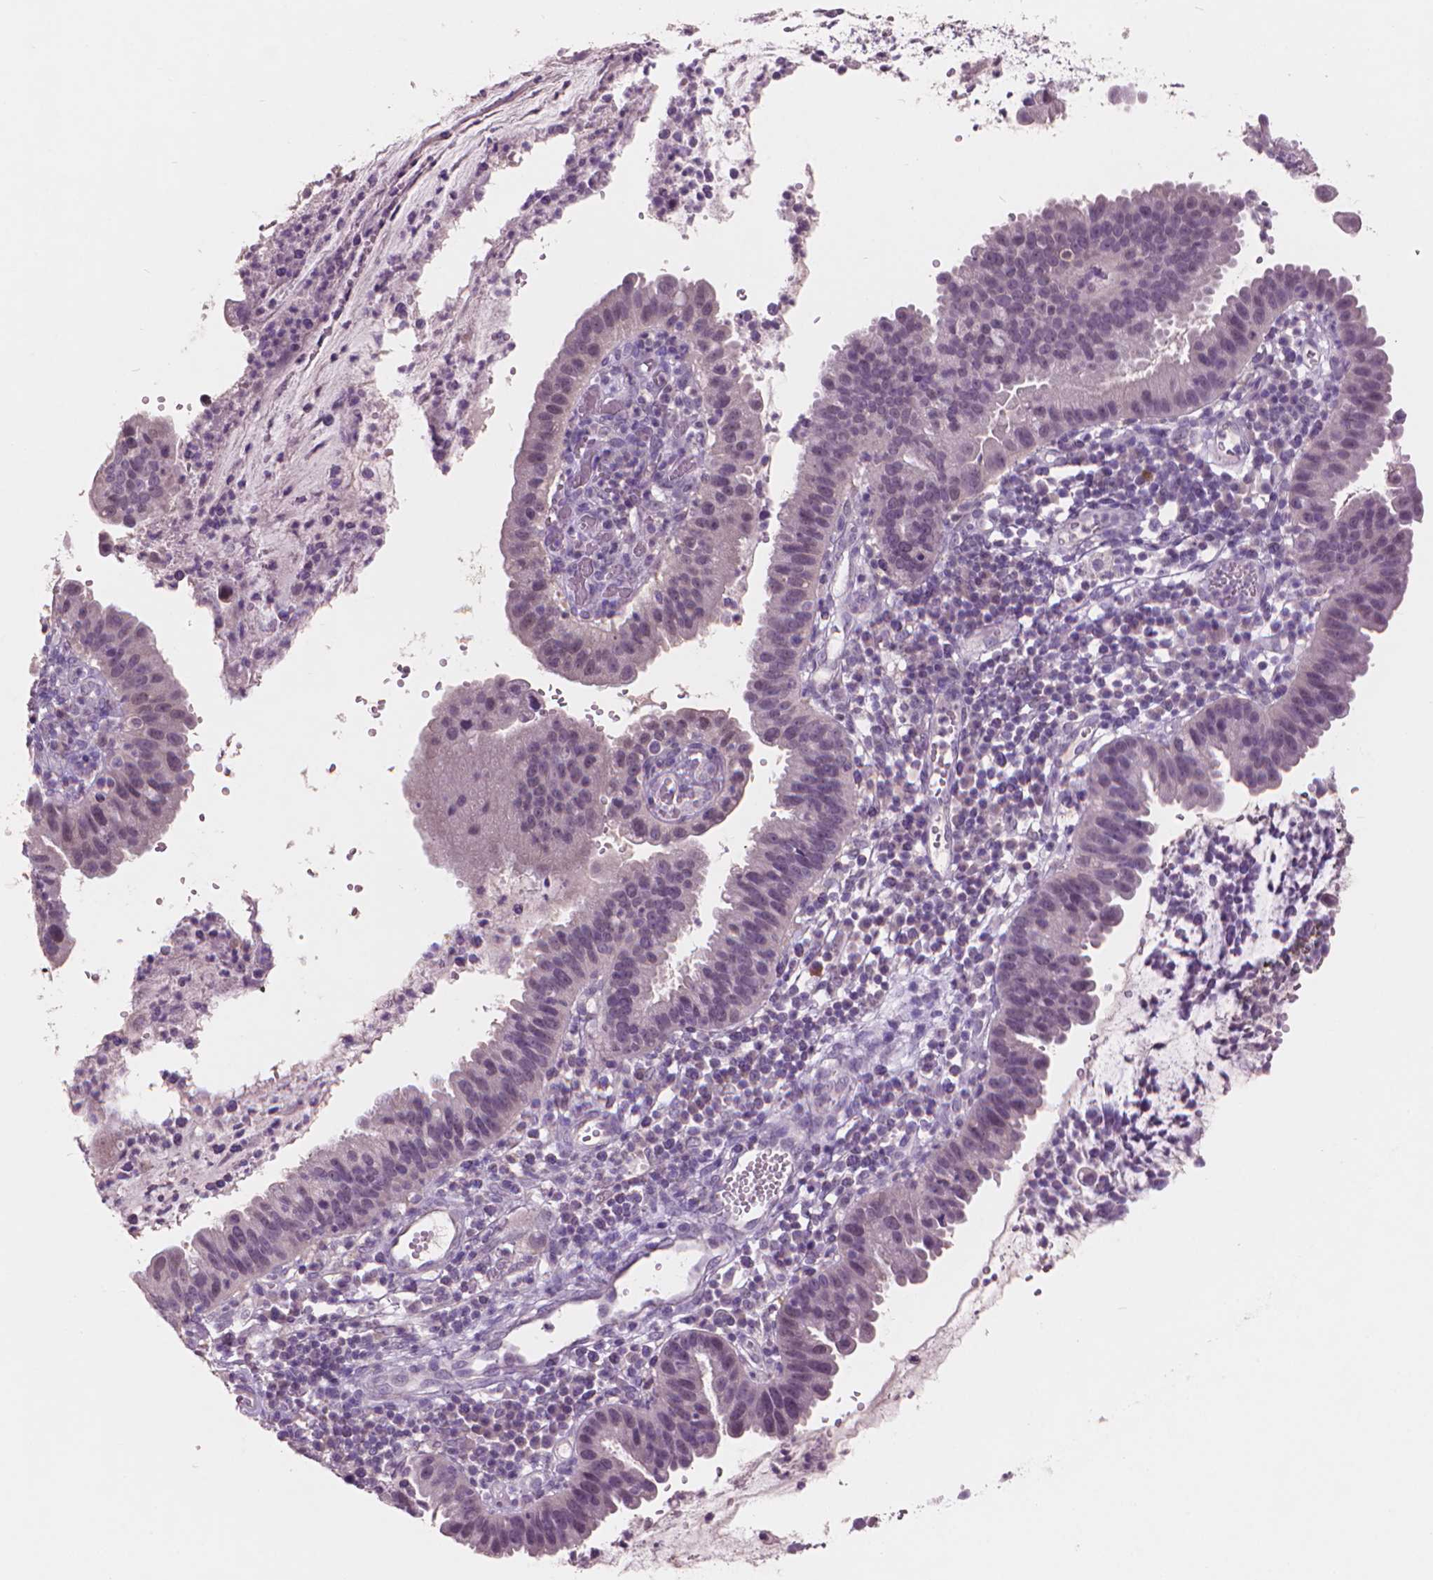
{"staining": {"intensity": "negative", "quantity": "none", "location": "none"}, "tissue": "cervical cancer", "cell_type": "Tumor cells", "image_type": "cancer", "snomed": [{"axis": "morphology", "description": "Adenocarcinoma, NOS"}, {"axis": "topography", "description": "Cervix"}], "caption": "High power microscopy photomicrograph of an IHC histopathology image of cervical cancer (adenocarcinoma), revealing no significant expression in tumor cells.", "gene": "ENO2", "patient": {"sex": "female", "age": 34}}